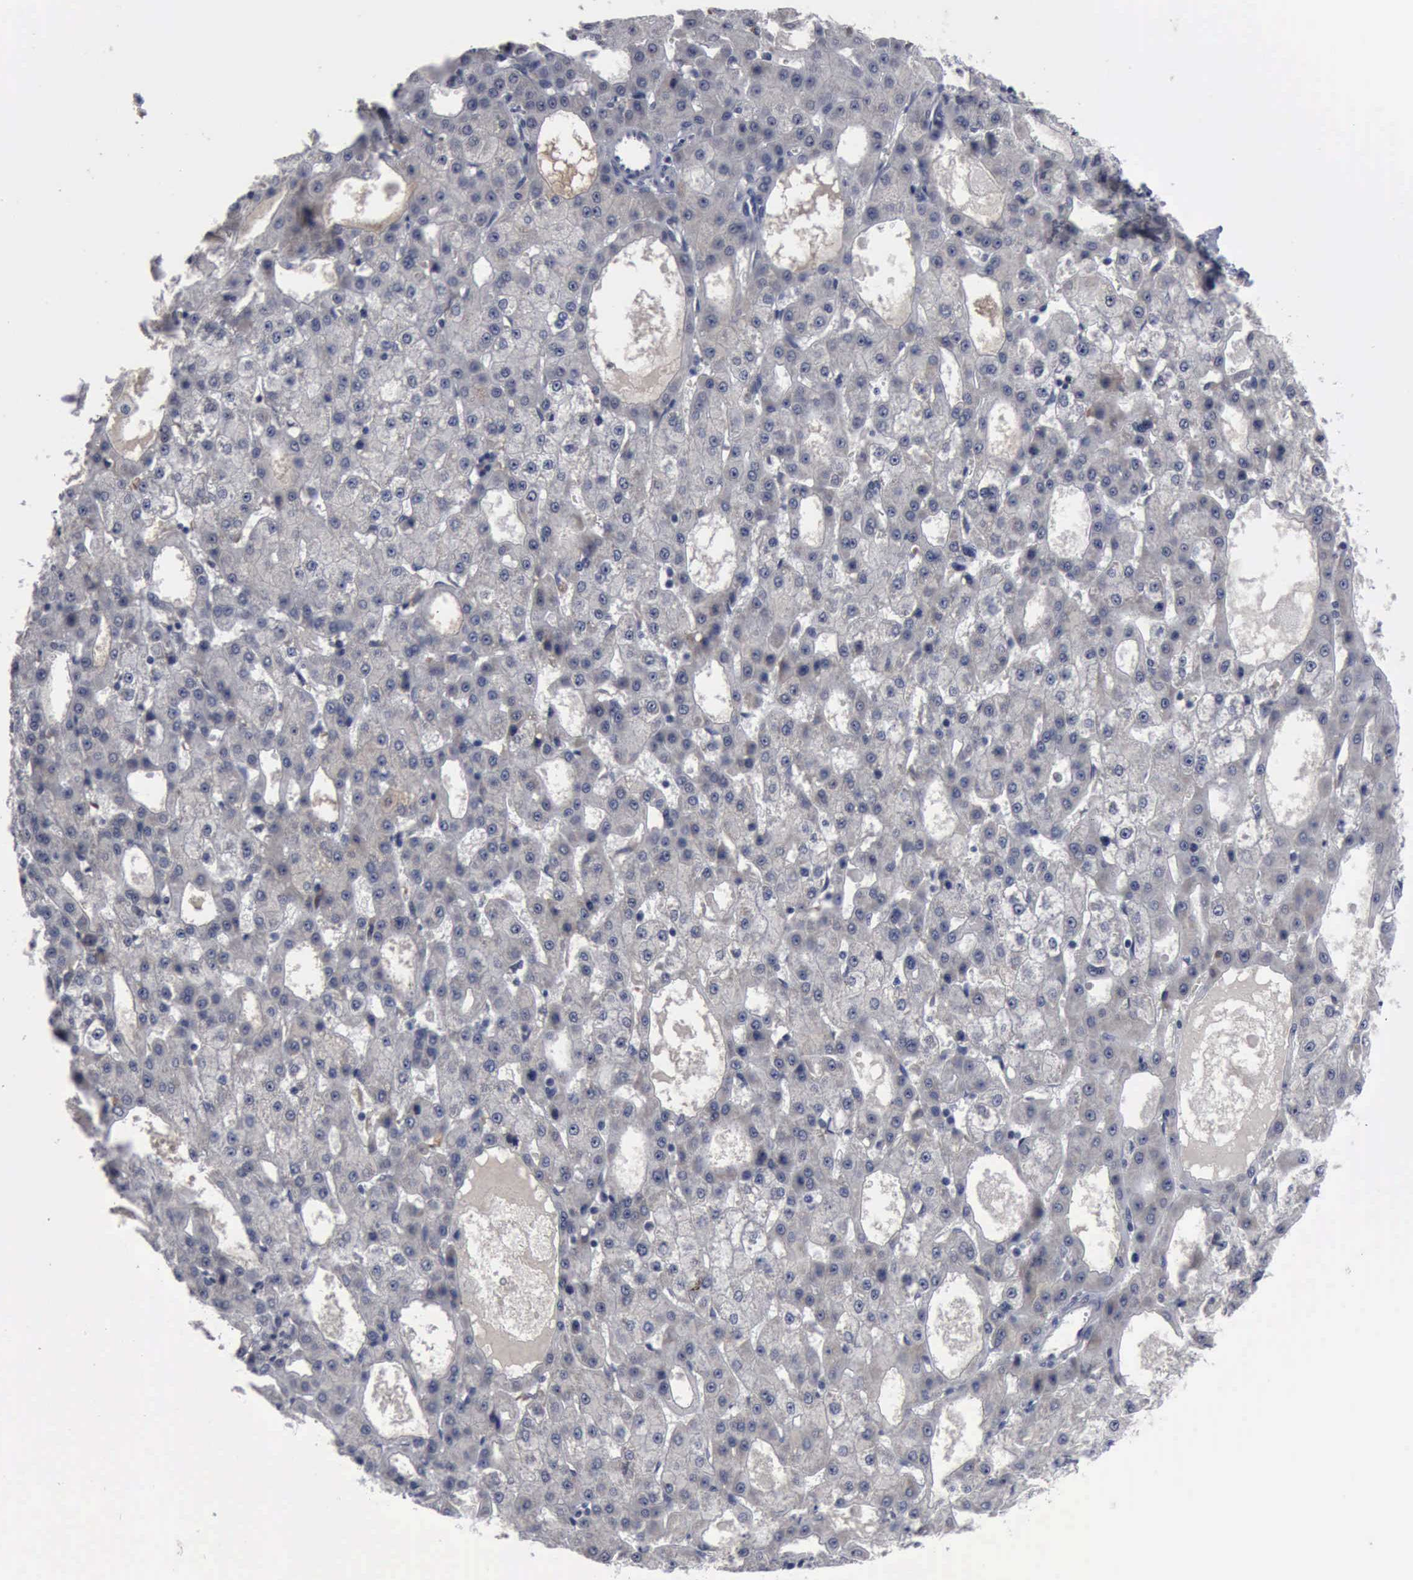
{"staining": {"intensity": "negative", "quantity": "none", "location": "none"}, "tissue": "liver cancer", "cell_type": "Tumor cells", "image_type": "cancer", "snomed": [{"axis": "morphology", "description": "Carcinoma, Hepatocellular, NOS"}, {"axis": "topography", "description": "Liver"}], "caption": "The micrograph demonstrates no significant staining in tumor cells of liver cancer.", "gene": "MYO18B", "patient": {"sex": "male", "age": 47}}